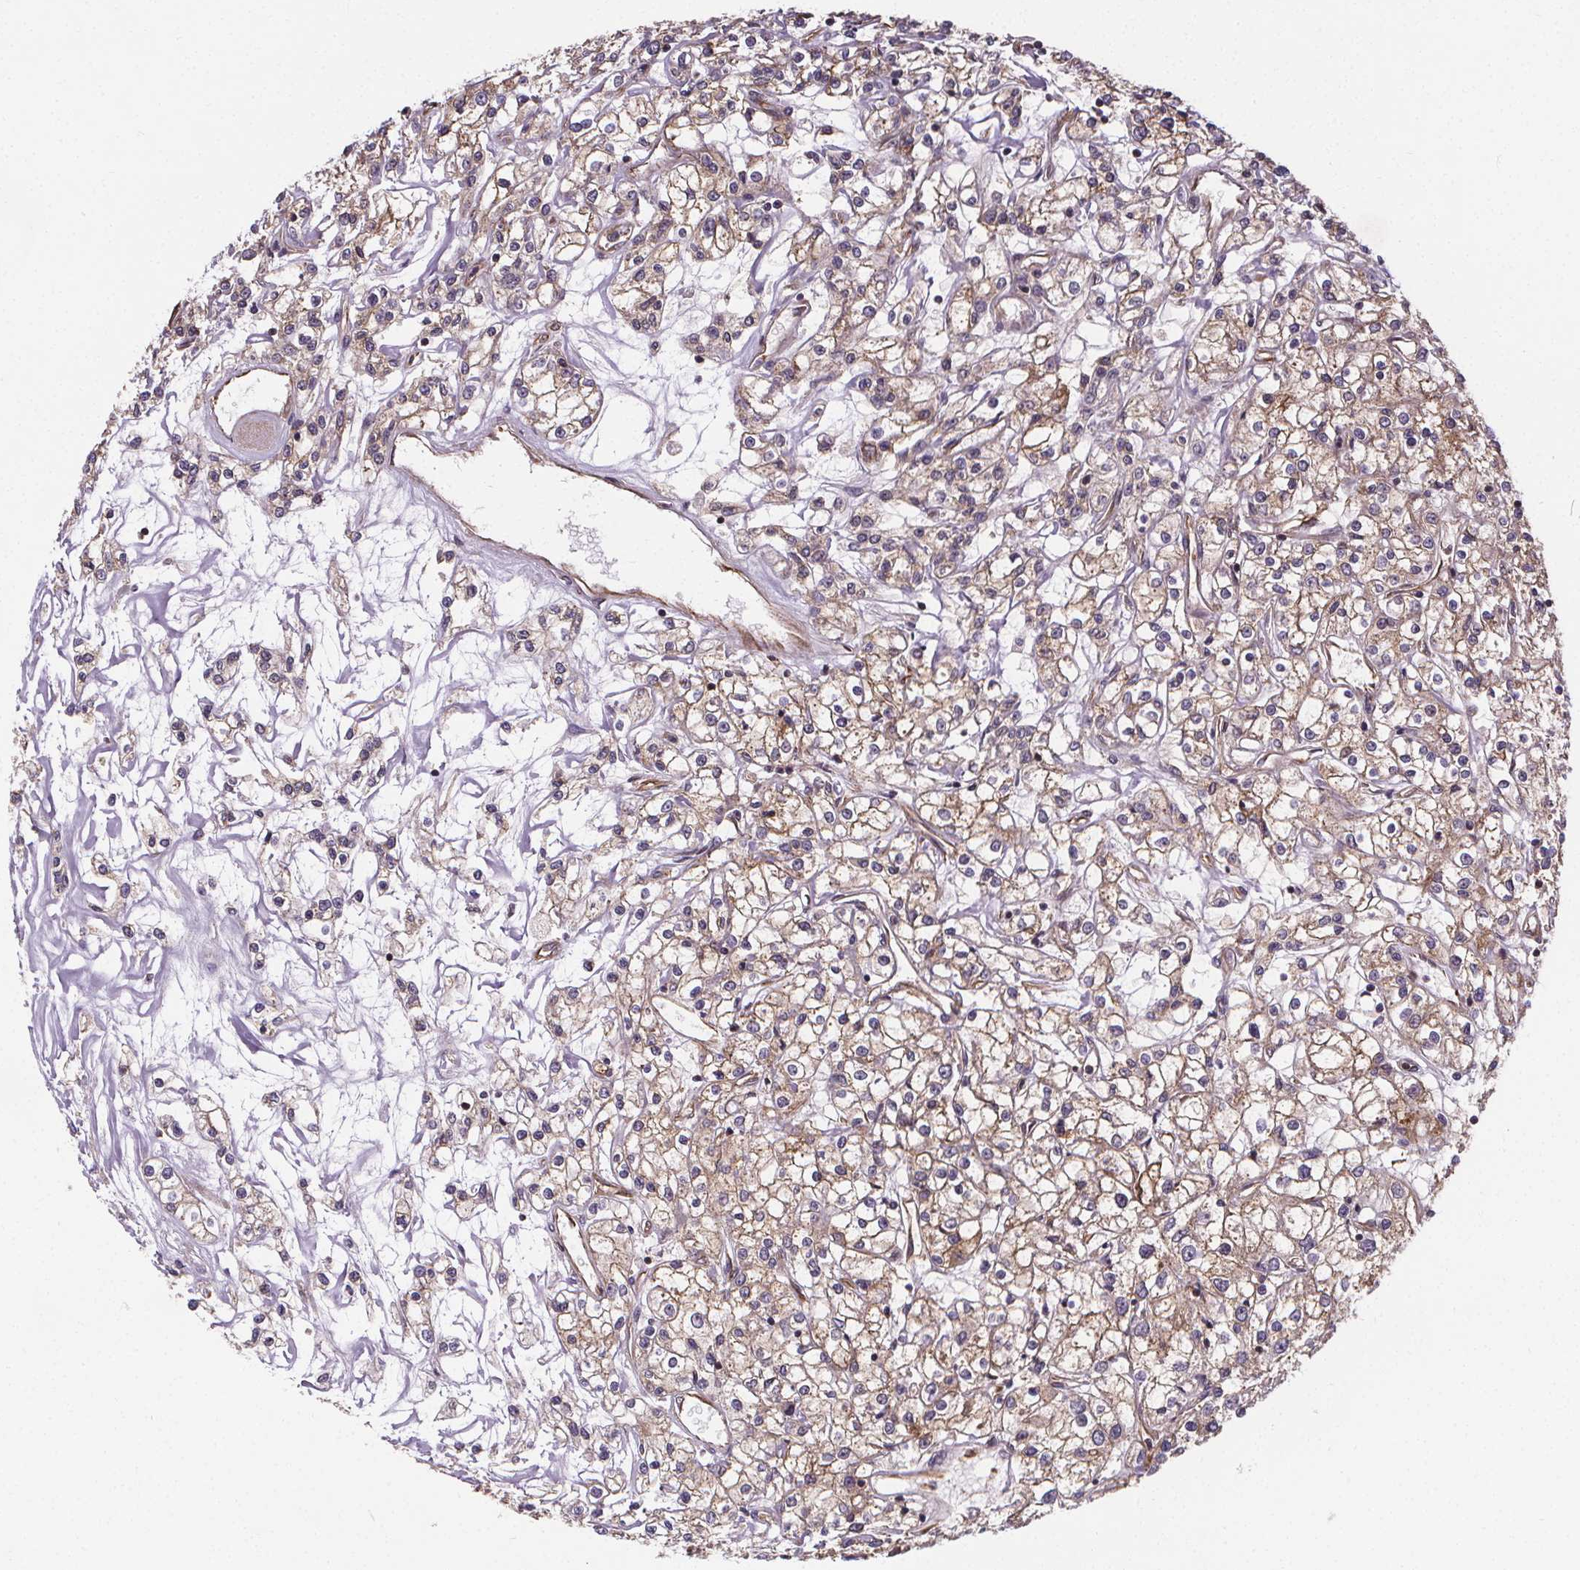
{"staining": {"intensity": "moderate", "quantity": ">75%", "location": "cytoplasmic/membranous"}, "tissue": "renal cancer", "cell_type": "Tumor cells", "image_type": "cancer", "snomed": [{"axis": "morphology", "description": "Adenocarcinoma, NOS"}, {"axis": "topography", "description": "Kidney"}], "caption": "Immunohistochemistry micrograph of neoplastic tissue: human renal cancer (adenocarcinoma) stained using immunohistochemistry exhibits medium levels of moderate protein expression localized specifically in the cytoplasmic/membranous of tumor cells, appearing as a cytoplasmic/membranous brown color.", "gene": "CLINT1", "patient": {"sex": "female", "age": 59}}